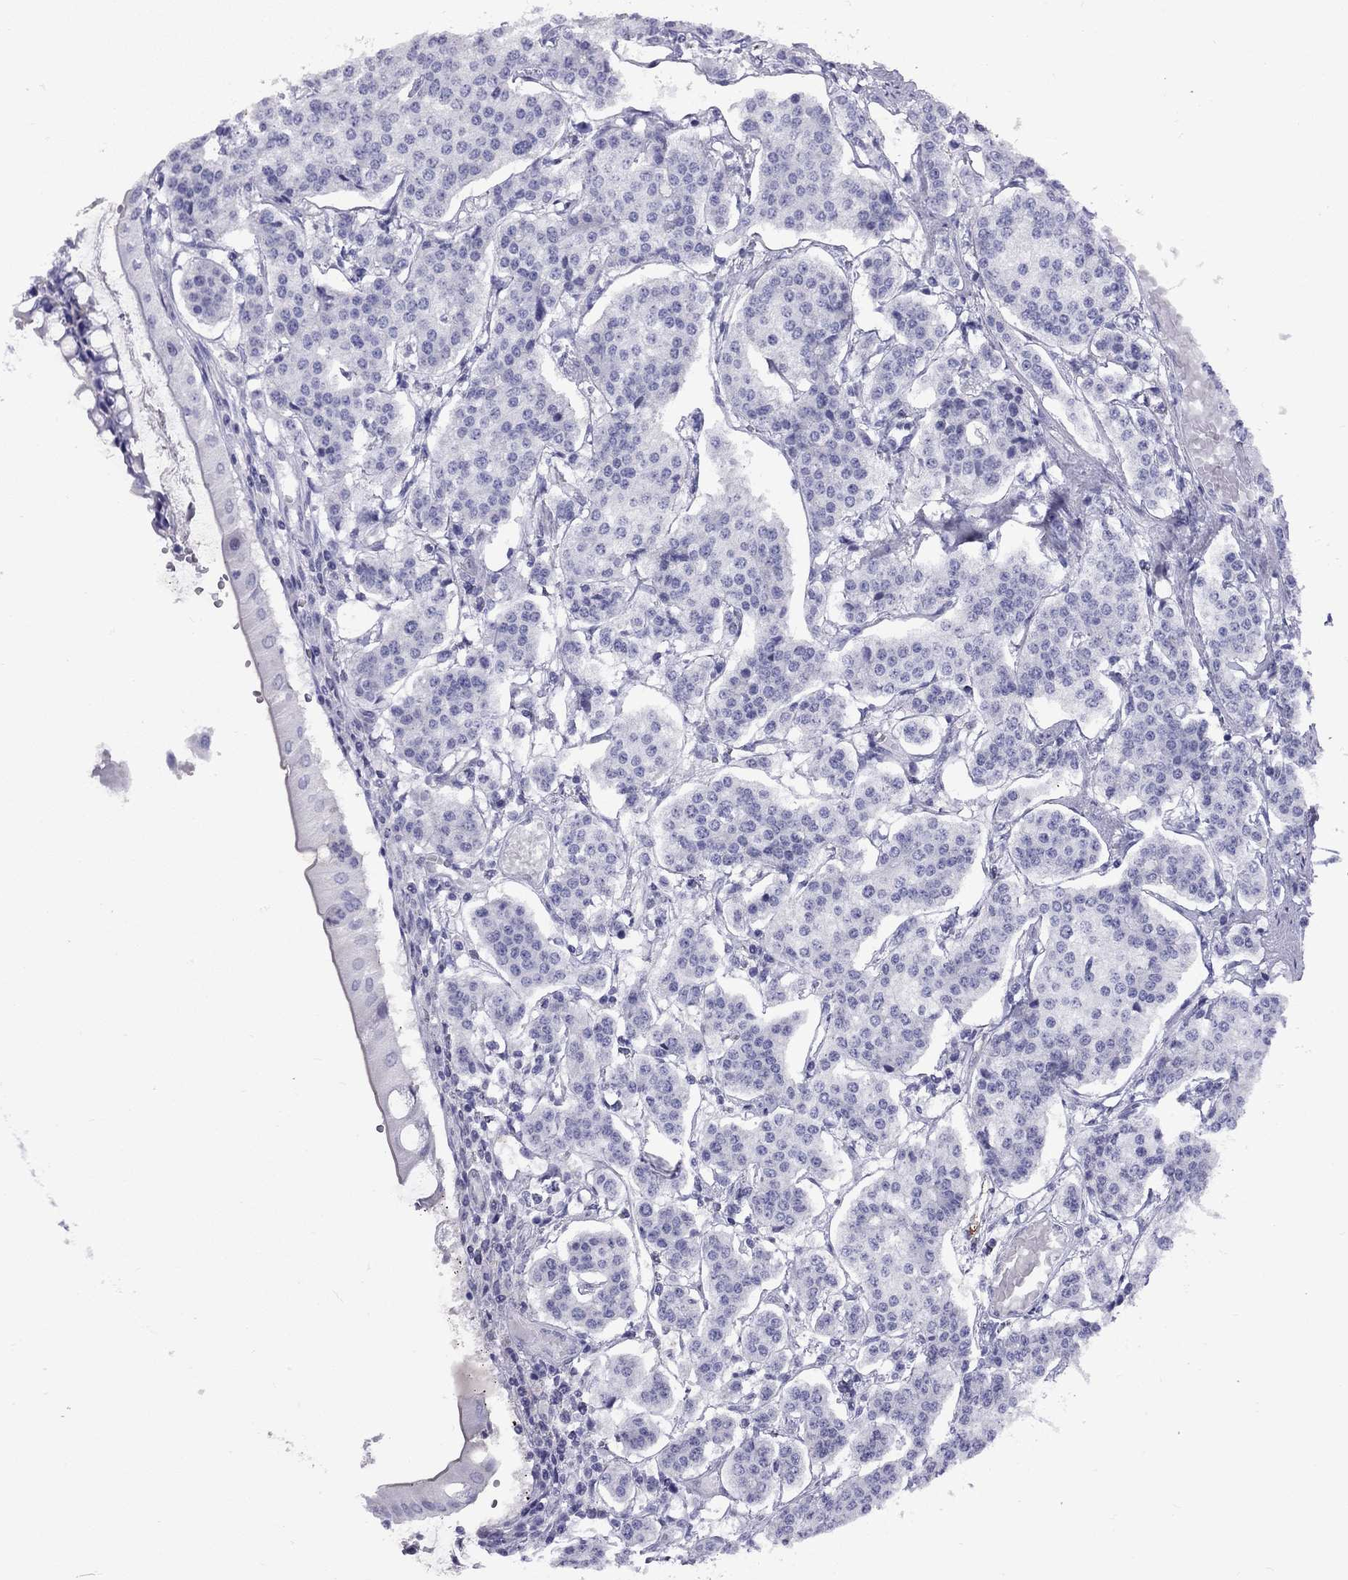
{"staining": {"intensity": "negative", "quantity": "none", "location": "none"}, "tissue": "carcinoid", "cell_type": "Tumor cells", "image_type": "cancer", "snomed": [{"axis": "morphology", "description": "Carcinoid, malignant, NOS"}, {"axis": "topography", "description": "Small intestine"}], "caption": "Tumor cells are negative for brown protein staining in carcinoid.", "gene": "FSCN3", "patient": {"sex": "female", "age": 65}}